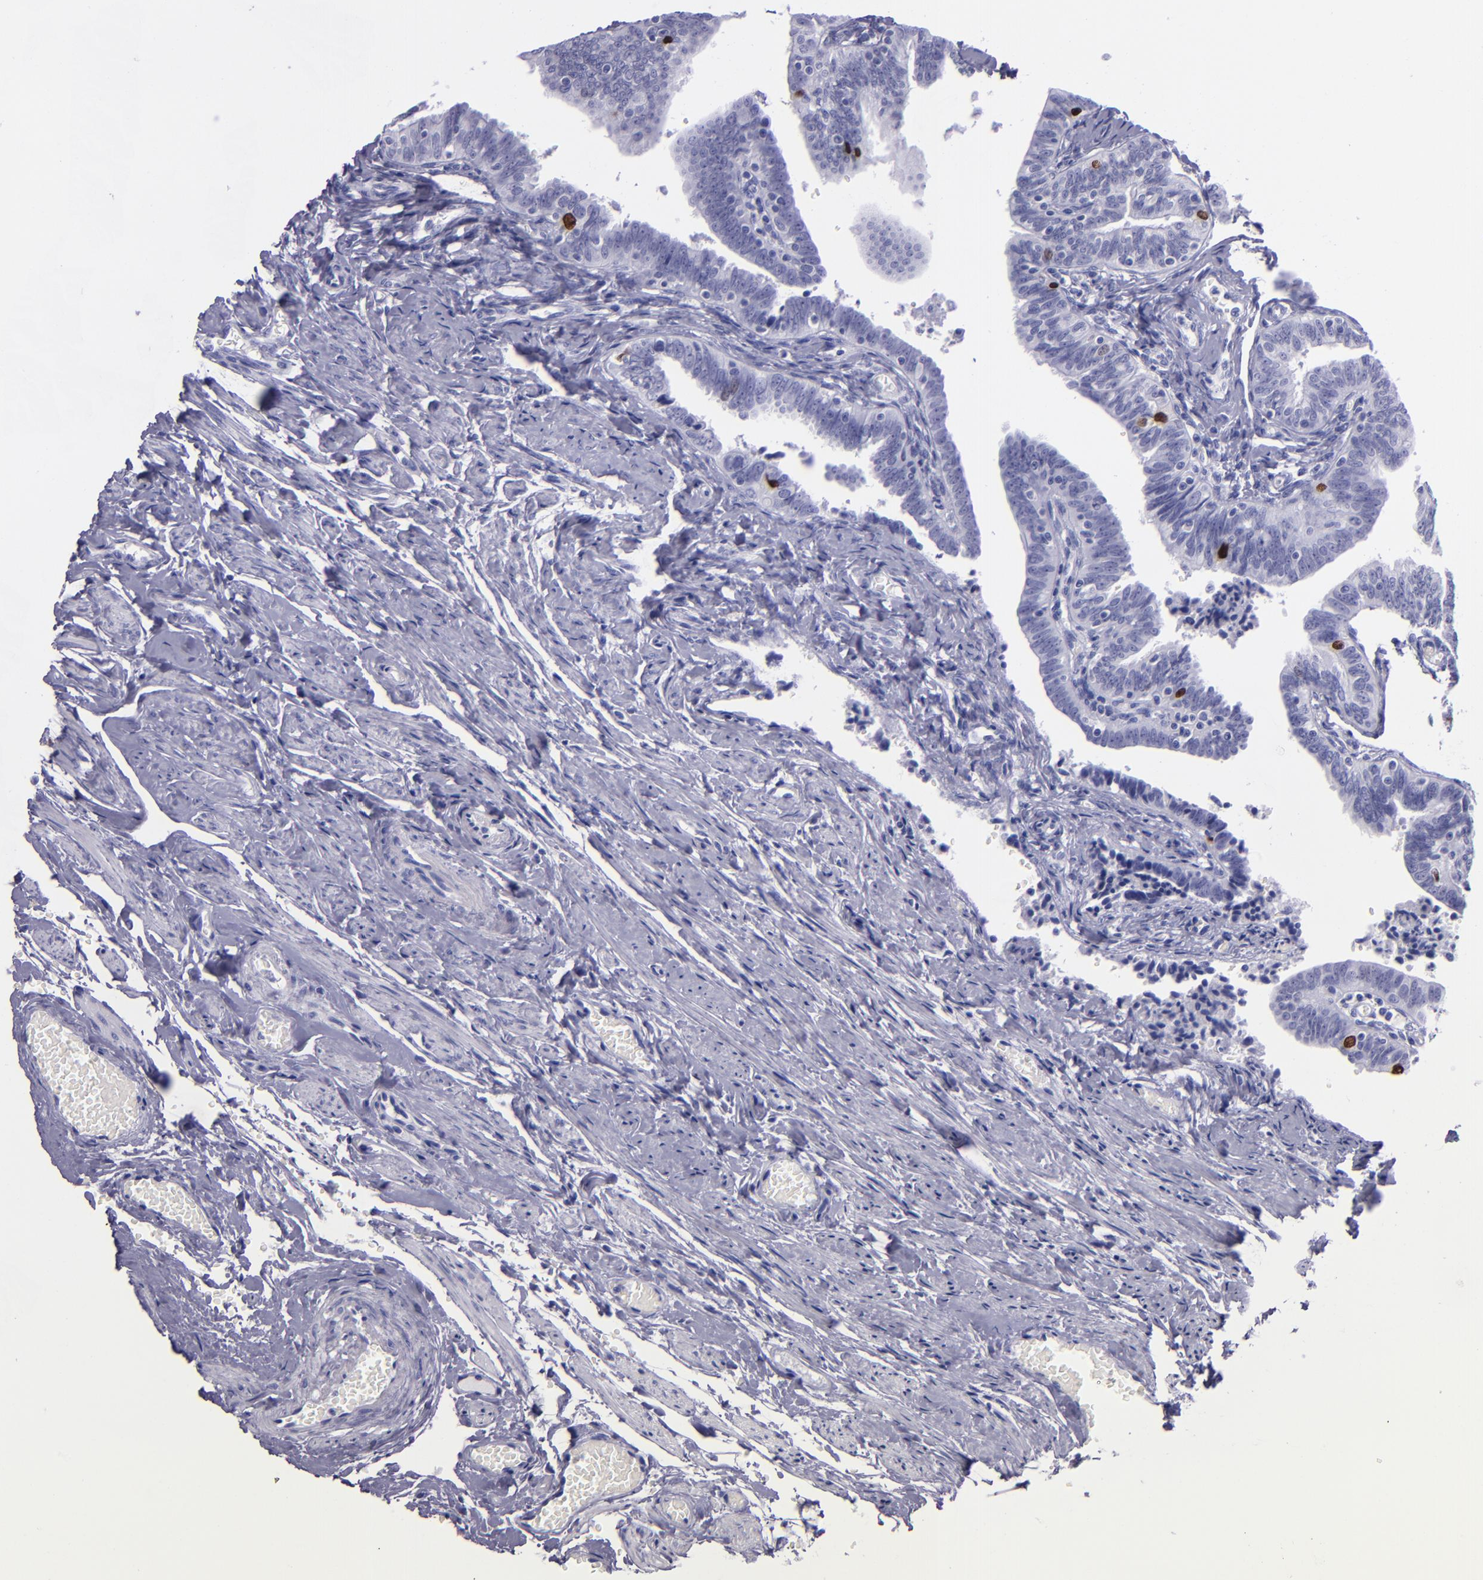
{"staining": {"intensity": "strong", "quantity": "<25%", "location": "nuclear"}, "tissue": "fallopian tube", "cell_type": "Glandular cells", "image_type": "normal", "snomed": [{"axis": "morphology", "description": "Normal tissue, NOS"}, {"axis": "topography", "description": "Fallopian tube"}, {"axis": "topography", "description": "Ovary"}], "caption": "The histopathology image exhibits staining of benign fallopian tube, revealing strong nuclear protein positivity (brown color) within glandular cells.", "gene": "TOP2A", "patient": {"sex": "female", "age": 69}}